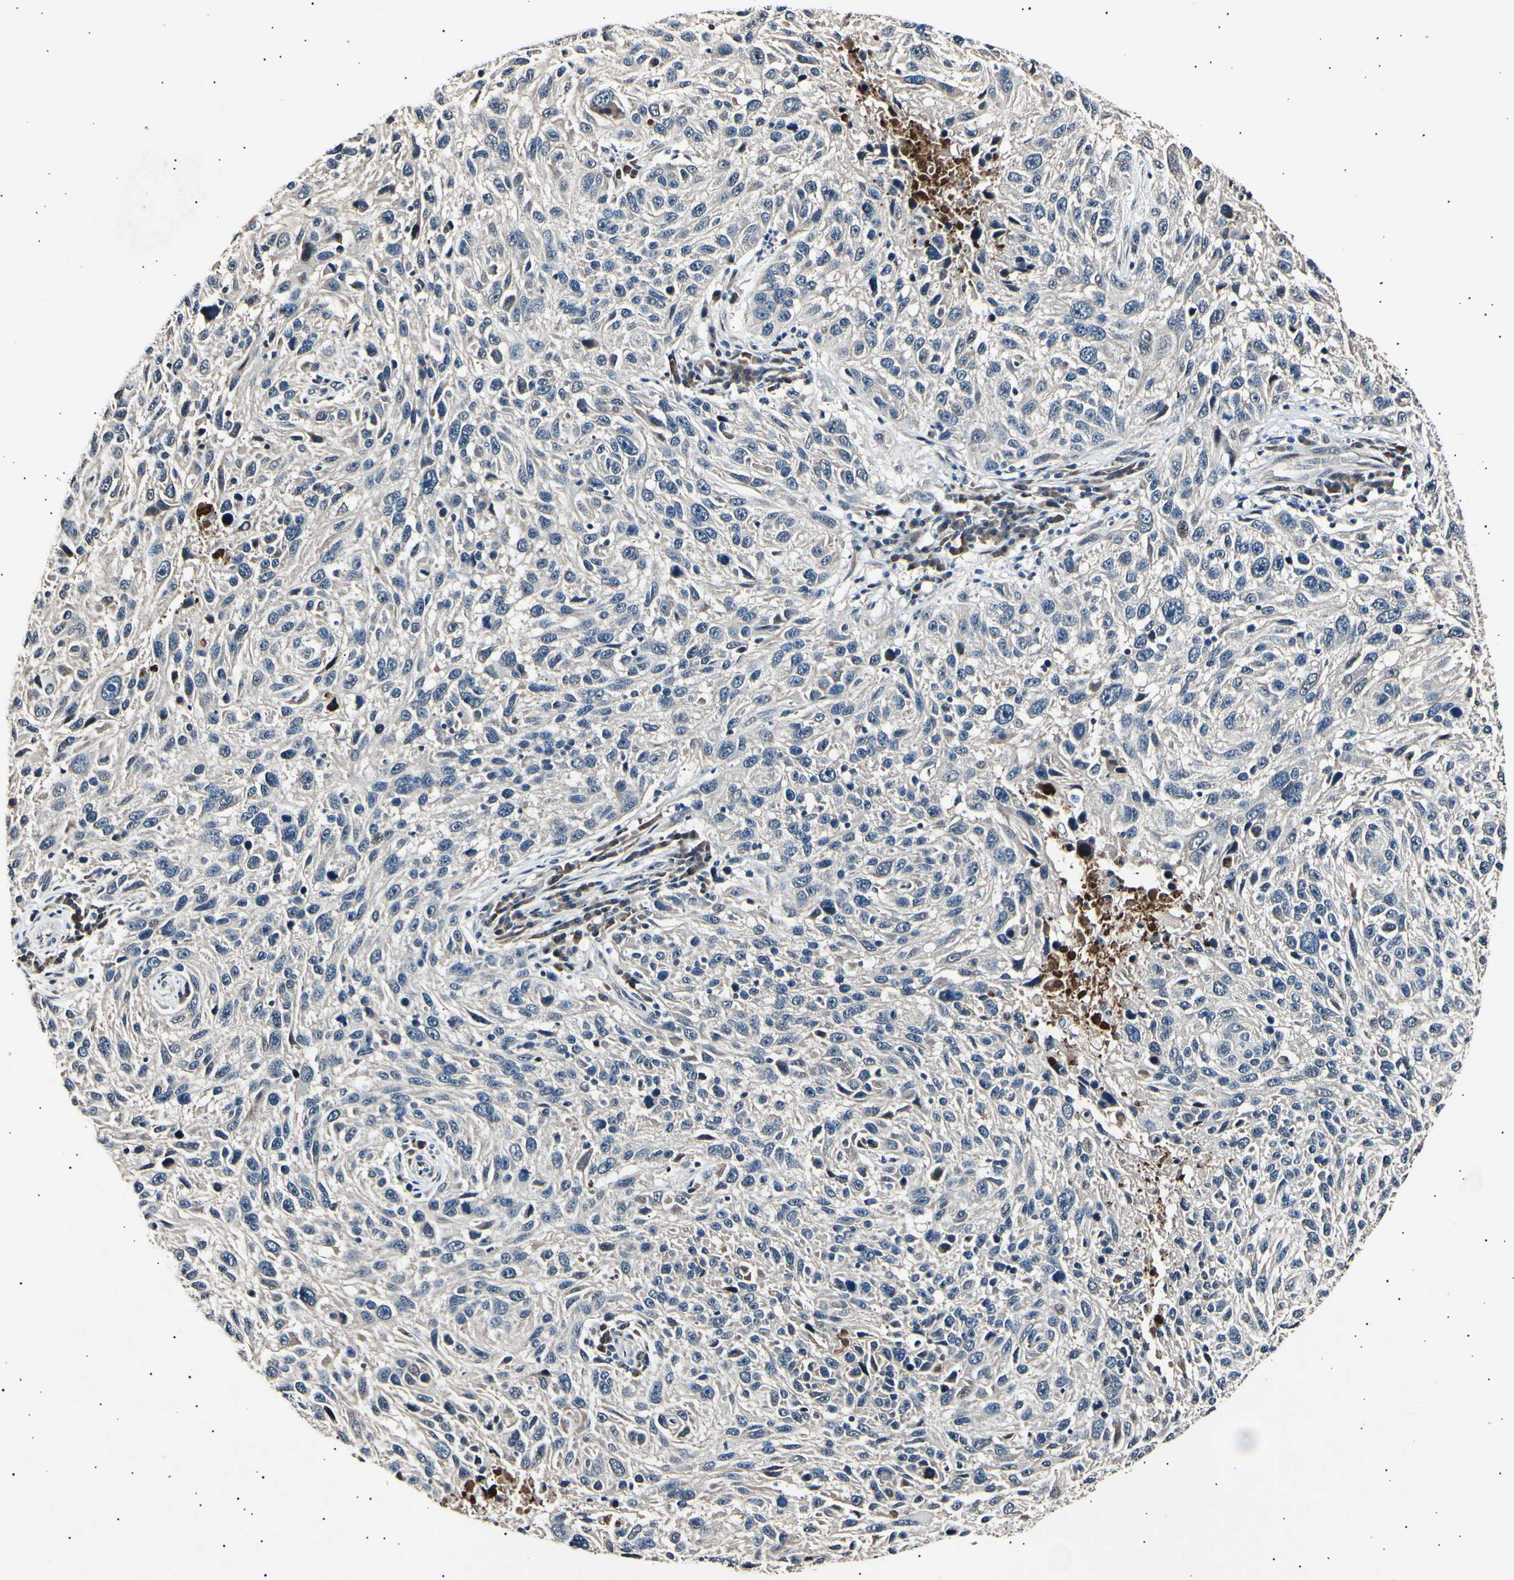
{"staining": {"intensity": "negative", "quantity": "none", "location": "none"}, "tissue": "melanoma", "cell_type": "Tumor cells", "image_type": "cancer", "snomed": [{"axis": "morphology", "description": "Malignant melanoma, NOS"}, {"axis": "topography", "description": "Skin"}], "caption": "An immunohistochemistry micrograph of malignant melanoma is shown. There is no staining in tumor cells of malignant melanoma.", "gene": "ADCY3", "patient": {"sex": "male", "age": 53}}